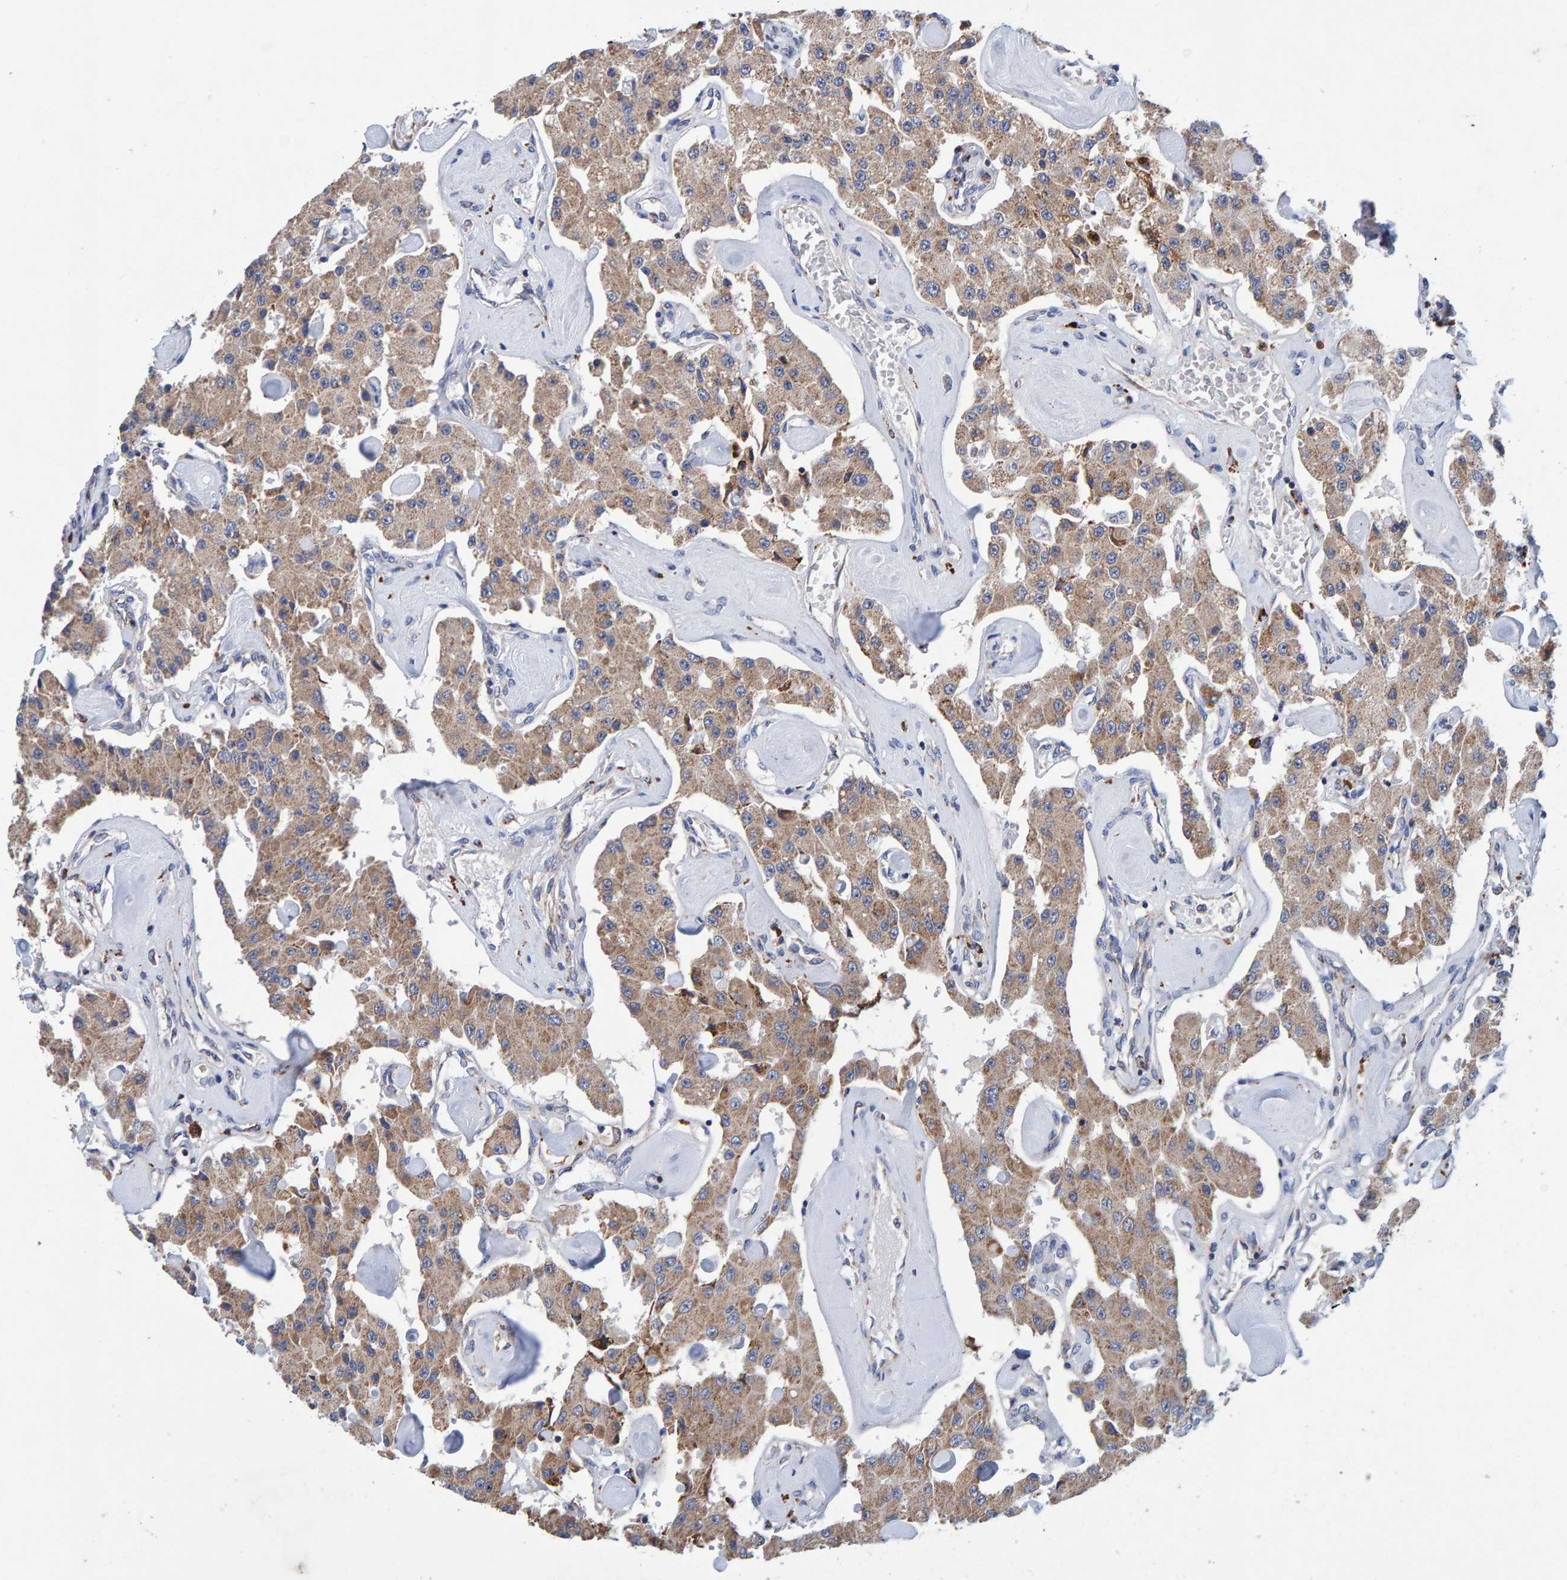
{"staining": {"intensity": "moderate", "quantity": ">75%", "location": "cytoplasmic/membranous"}, "tissue": "carcinoid", "cell_type": "Tumor cells", "image_type": "cancer", "snomed": [{"axis": "morphology", "description": "Carcinoid, malignant, NOS"}, {"axis": "topography", "description": "Pancreas"}], "caption": "A high-resolution photomicrograph shows immunohistochemistry staining of carcinoid, which shows moderate cytoplasmic/membranous staining in approximately >75% of tumor cells.", "gene": "EFR3A", "patient": {"sex": "male", "age": 41}}